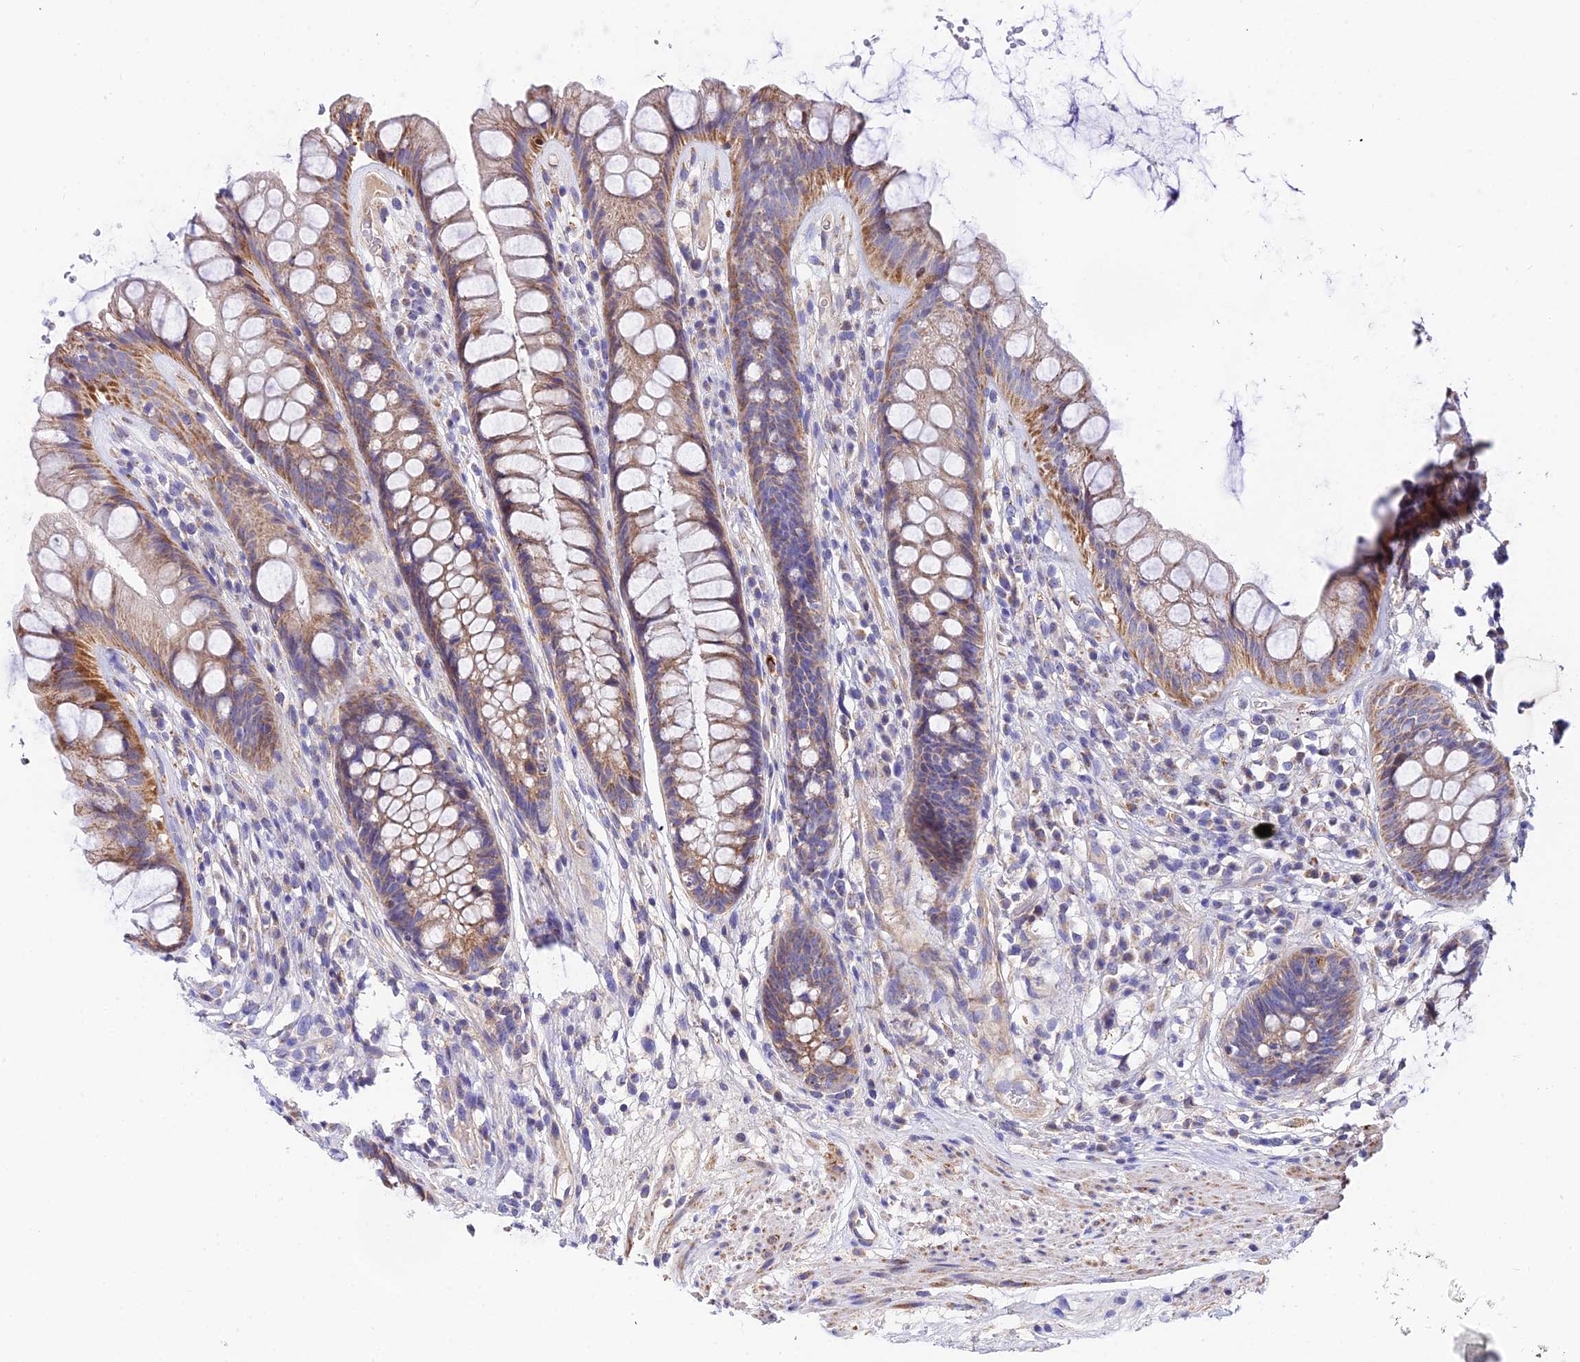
{"staining": {"intensity": "moderate", "quantity": ">75%", "location": "cytoplasmic/membranous"}, "tissue": "rectum", "cell_type": "Glandular cells", "image_type": "normal", "snomed": [{"axis": "morphology", "description": "Normal tissue, NOS"}, {"axis": "topography", "description": "Rectum"}], "caption": "Protein analysis of benign rectum reveals moderate cytoplasmic/membranous staining in about >75% of glandular cells.", "gene": "ACOT1", "patient": {"sex": "male", "age": 74}}